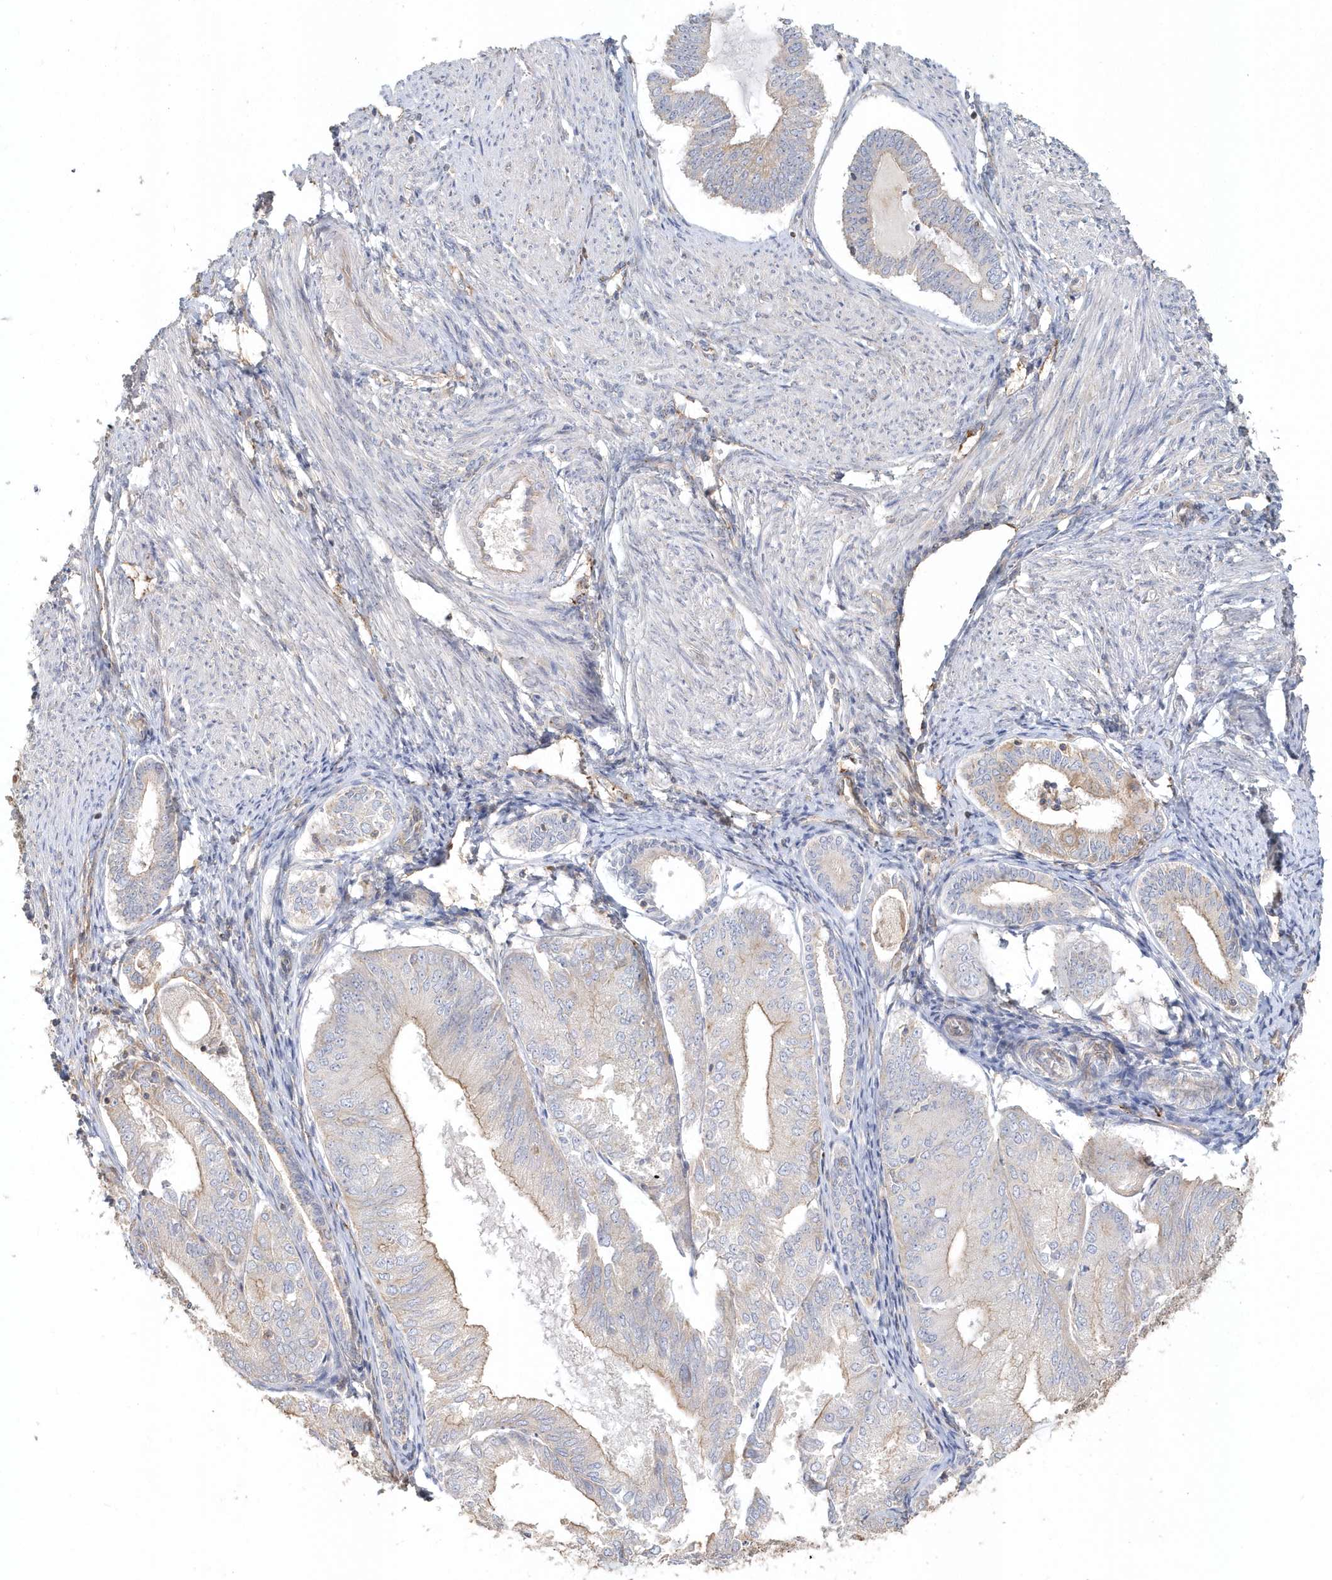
{"staining": {"intensity": "moderate", "quantity": "<25%", "location": "cytoplasmic/membranous"}, "tissue": "endometrial cancer", "cell_type": "Tumor cells", "image_type": "cancer", "snomed": [{"axis": "morphology", "description": "Adenocarcinoma, NOS"}, {"axis": "topography", "description": "Endometrium"}], "caption": "Immunohistochemical staining of adenocarcinoma (endometrial) demonstrates low levels of moderate cytoplasmic/membranous protein expression in approximately <25% of tumor cells.", "gene": "MMRN1", "patient": {"sex": "female", "age": 81}}